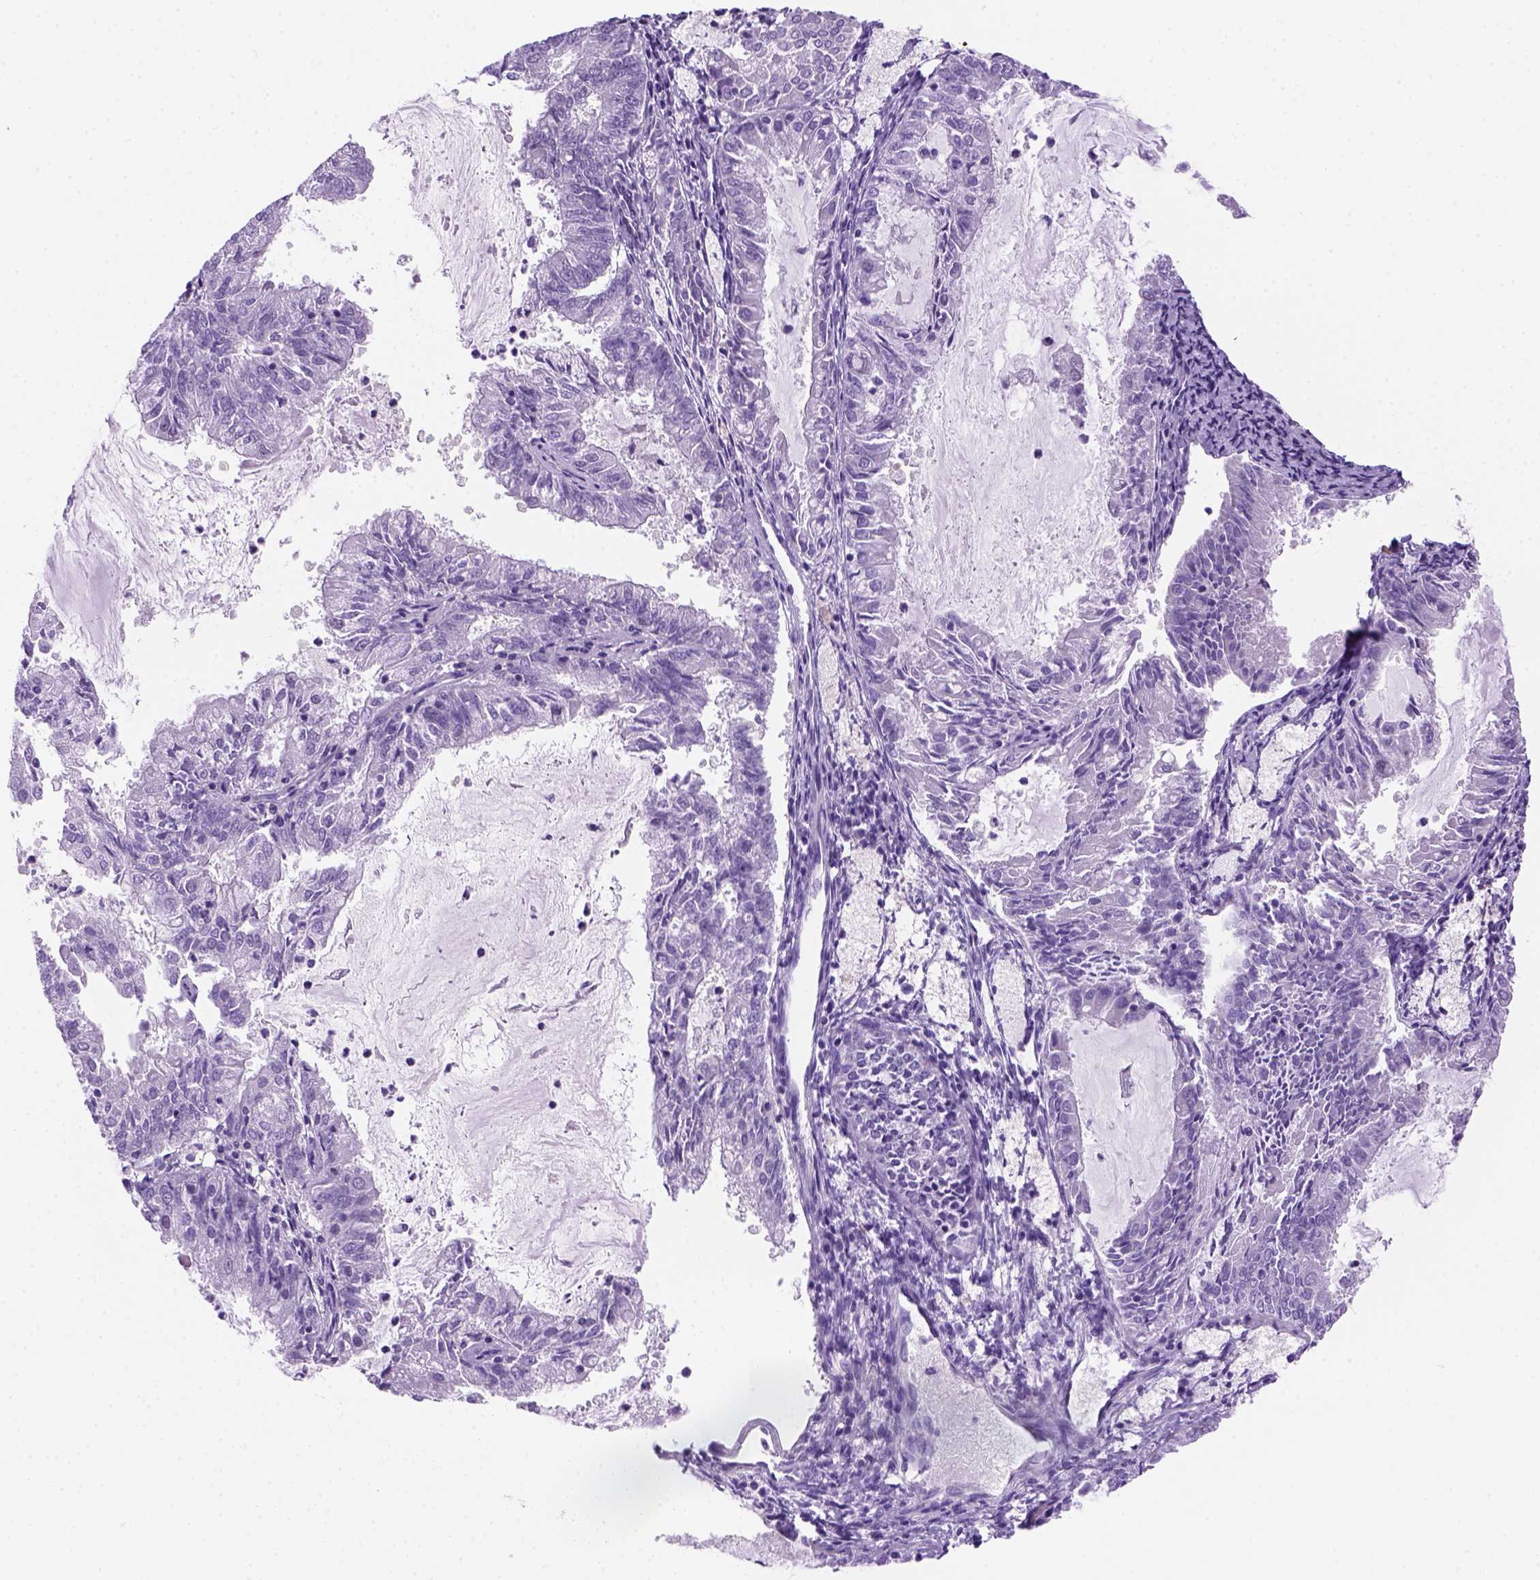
{"staining": {"intensity": "negative", "quantity": "none", "location": "none"}, "tissue": "endometrial cancer", "cell_type": "Tumor cells", "image_type": "cancer", "snomed": [{"axis": "morphology", "description": "Adenocarcinoma, NOS"}, {"axis": "topography", "description": "Endometrium"}], "caption": "Tumor cells are negative for brown protein staining in endometrial adenocarcinoma.", "gene": "MGMT", "patient": {"sex": "female", "age": 57}}